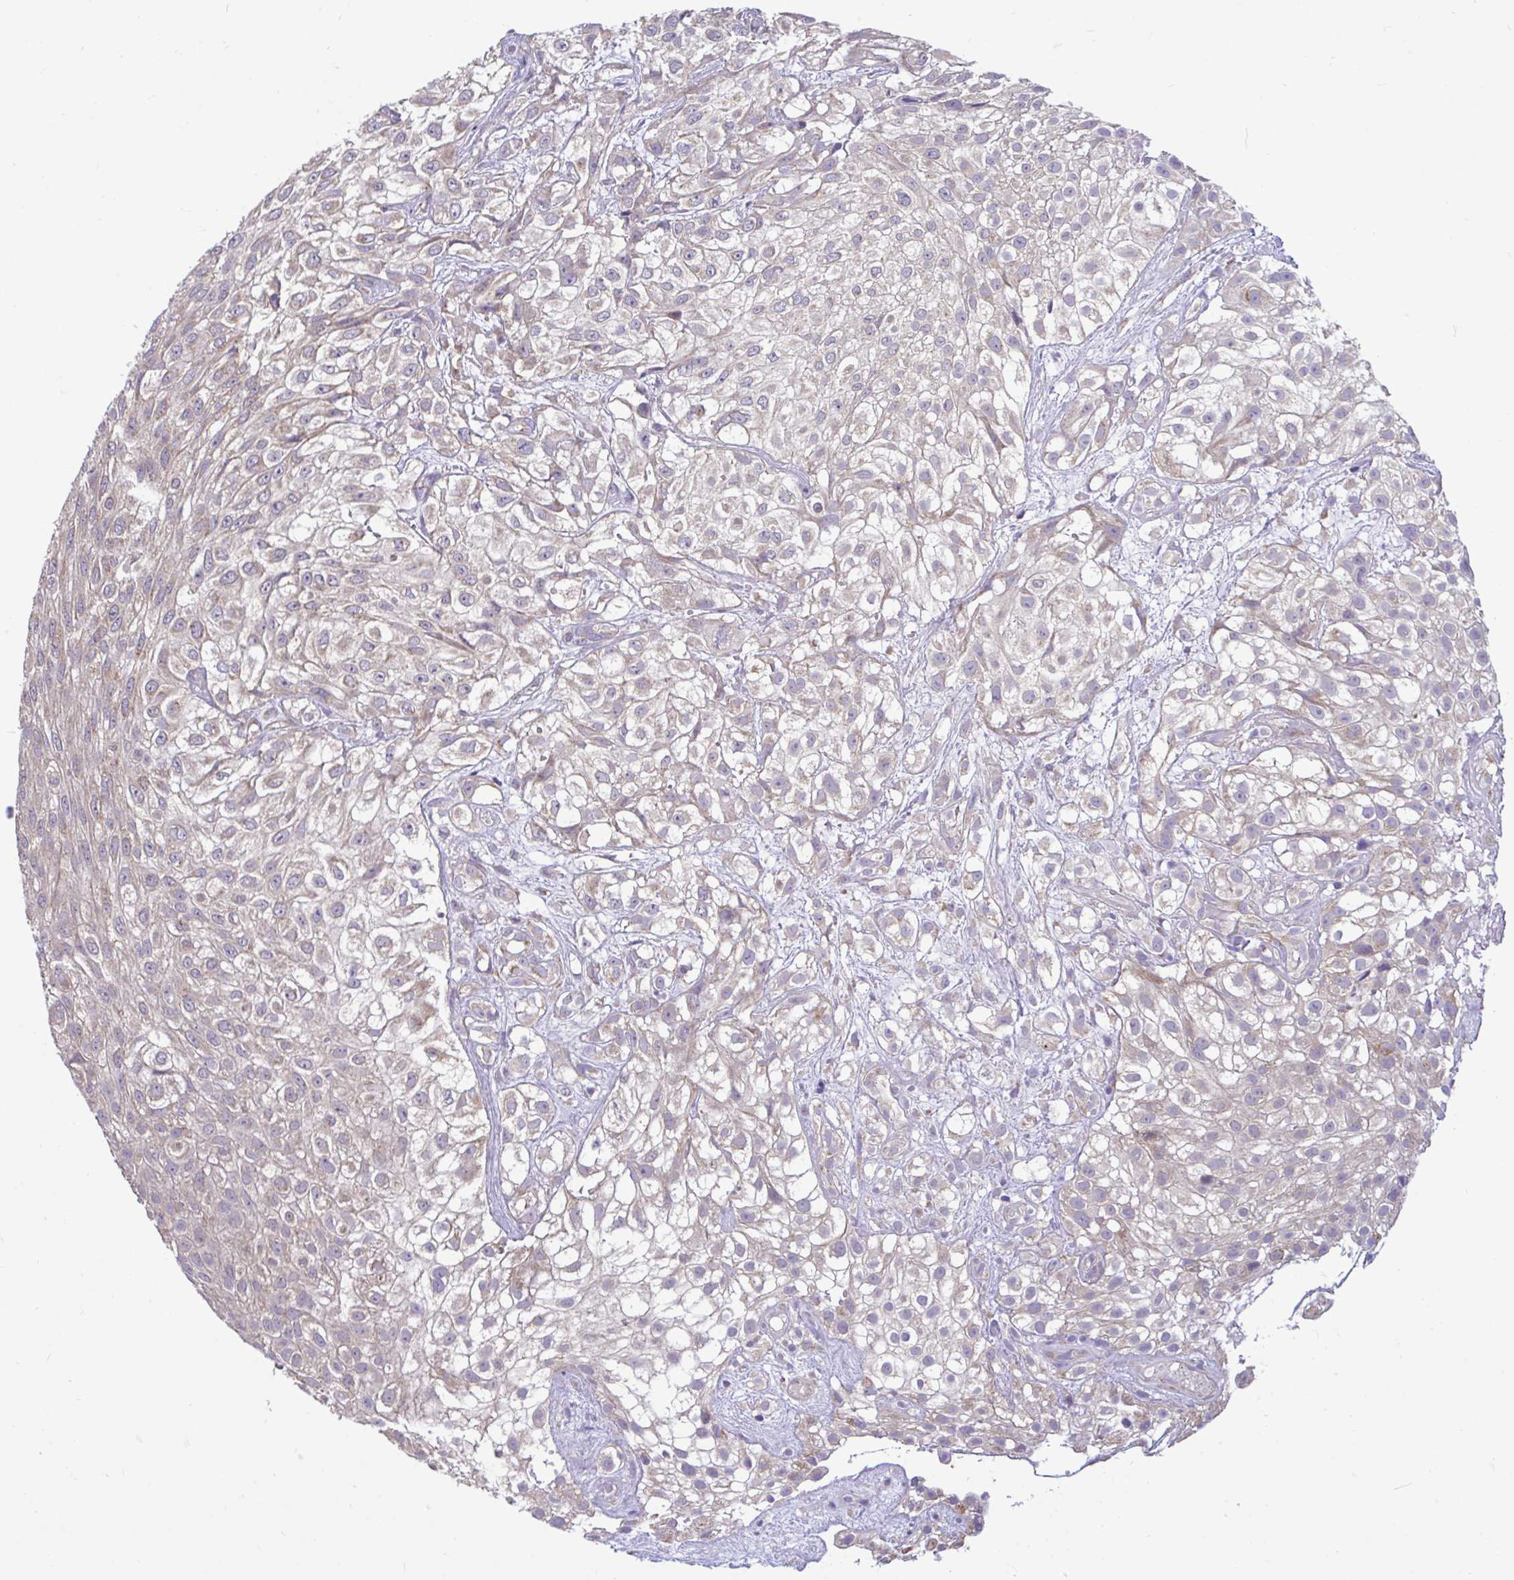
{"staining": {"intensity": "negative", "quantity": "none", "location": "none"}, "tissue": "urothelial cancer", "cell_type": "Tumor cells", "image_type": "cancer", "snomed": [{"axis": "morphology", "description": "Urothelial carcinoma, High grade"}, {"axis": "topography", "description": "Urinary bladder"}], "caption": "DAB (3,3'-diaminobenzidine) immunohistochemical staining of urothelial carcinoma (high-grade) reveals no significant staining in tumor cells.", "gene": "SARS2", "patient": {"sex": "male", "age": 56}}